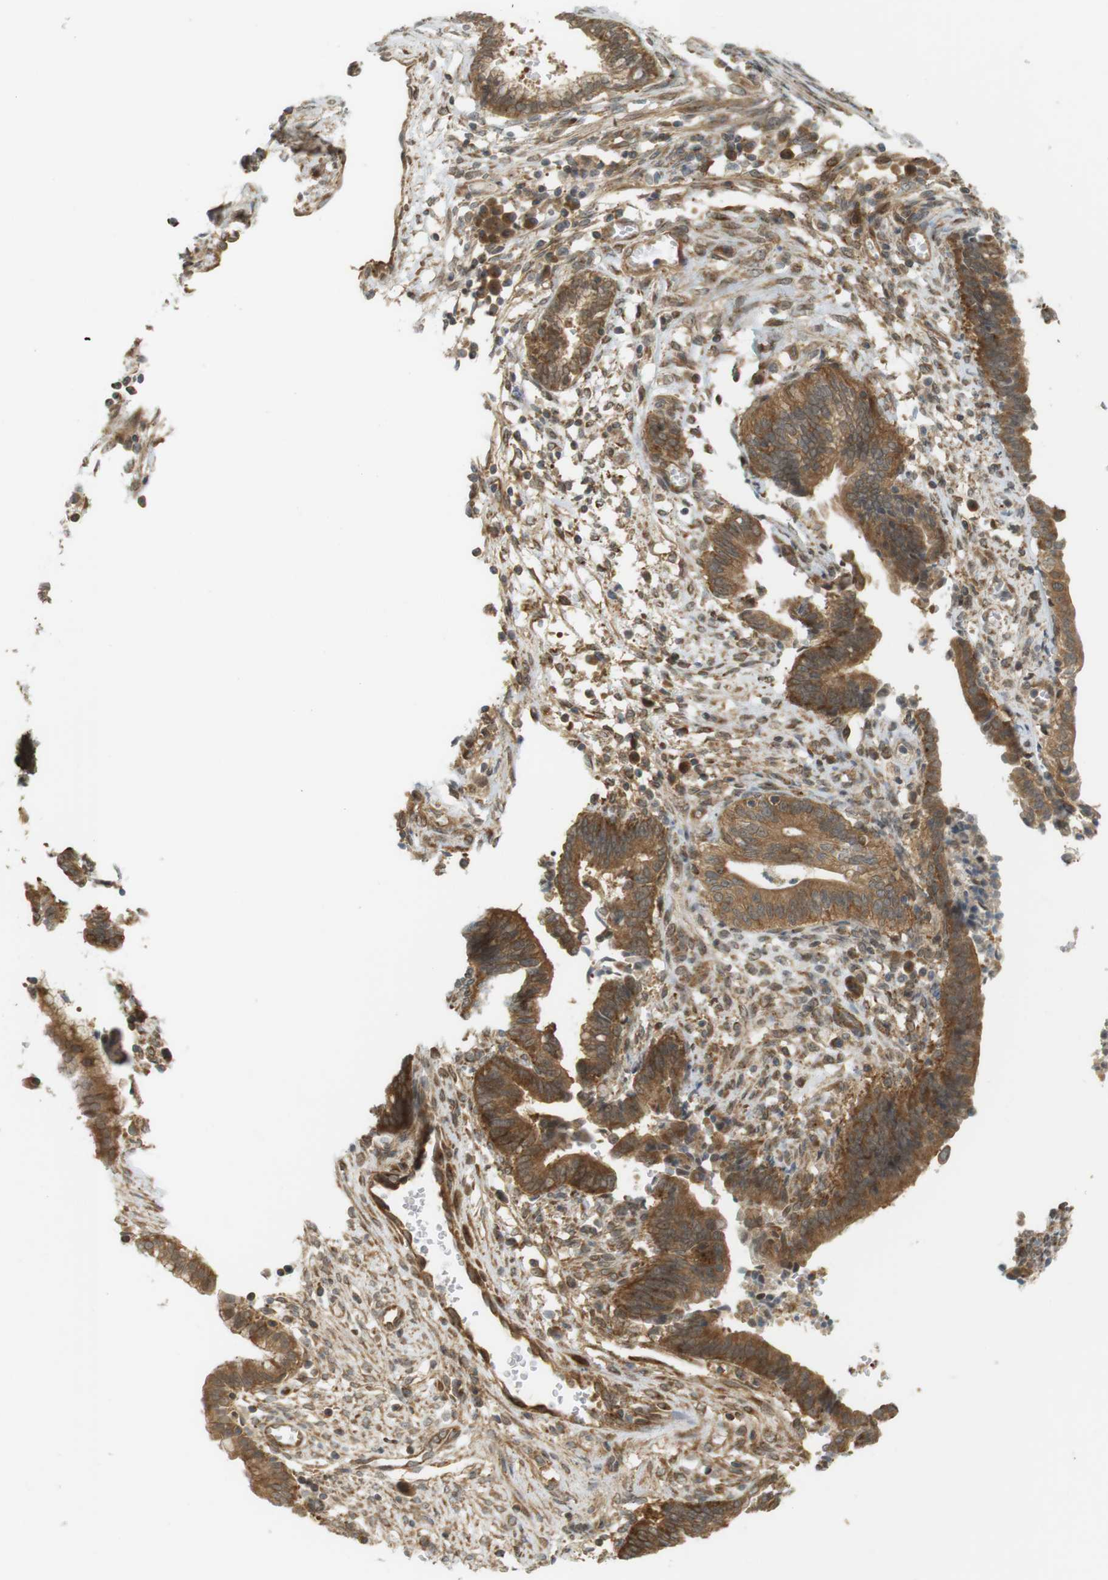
{"staining": {"intensity": "strong", "quantity": ">75%", "location": "cytoplasmic/membranous,nuclear"}, "tissue": "cervical cancer", "cell_type": "Tumor cells", "image_type": "cancer", "snomed": [{"axis": "morphology", "description": "Adenocarcinoma, NOS"}, {"axis": "topography", "description": "Cervix"}], "caption": "Tumor cells demonstrate high levels of strong cytoplasmic/membranous and nuclear staining in about >75% of cells in human cervical cancer. The protein is shown in brown color, while the nuclei are stained blue.", "gene": "PA2G4", "patient": {"sex": "female", "age": 44}}